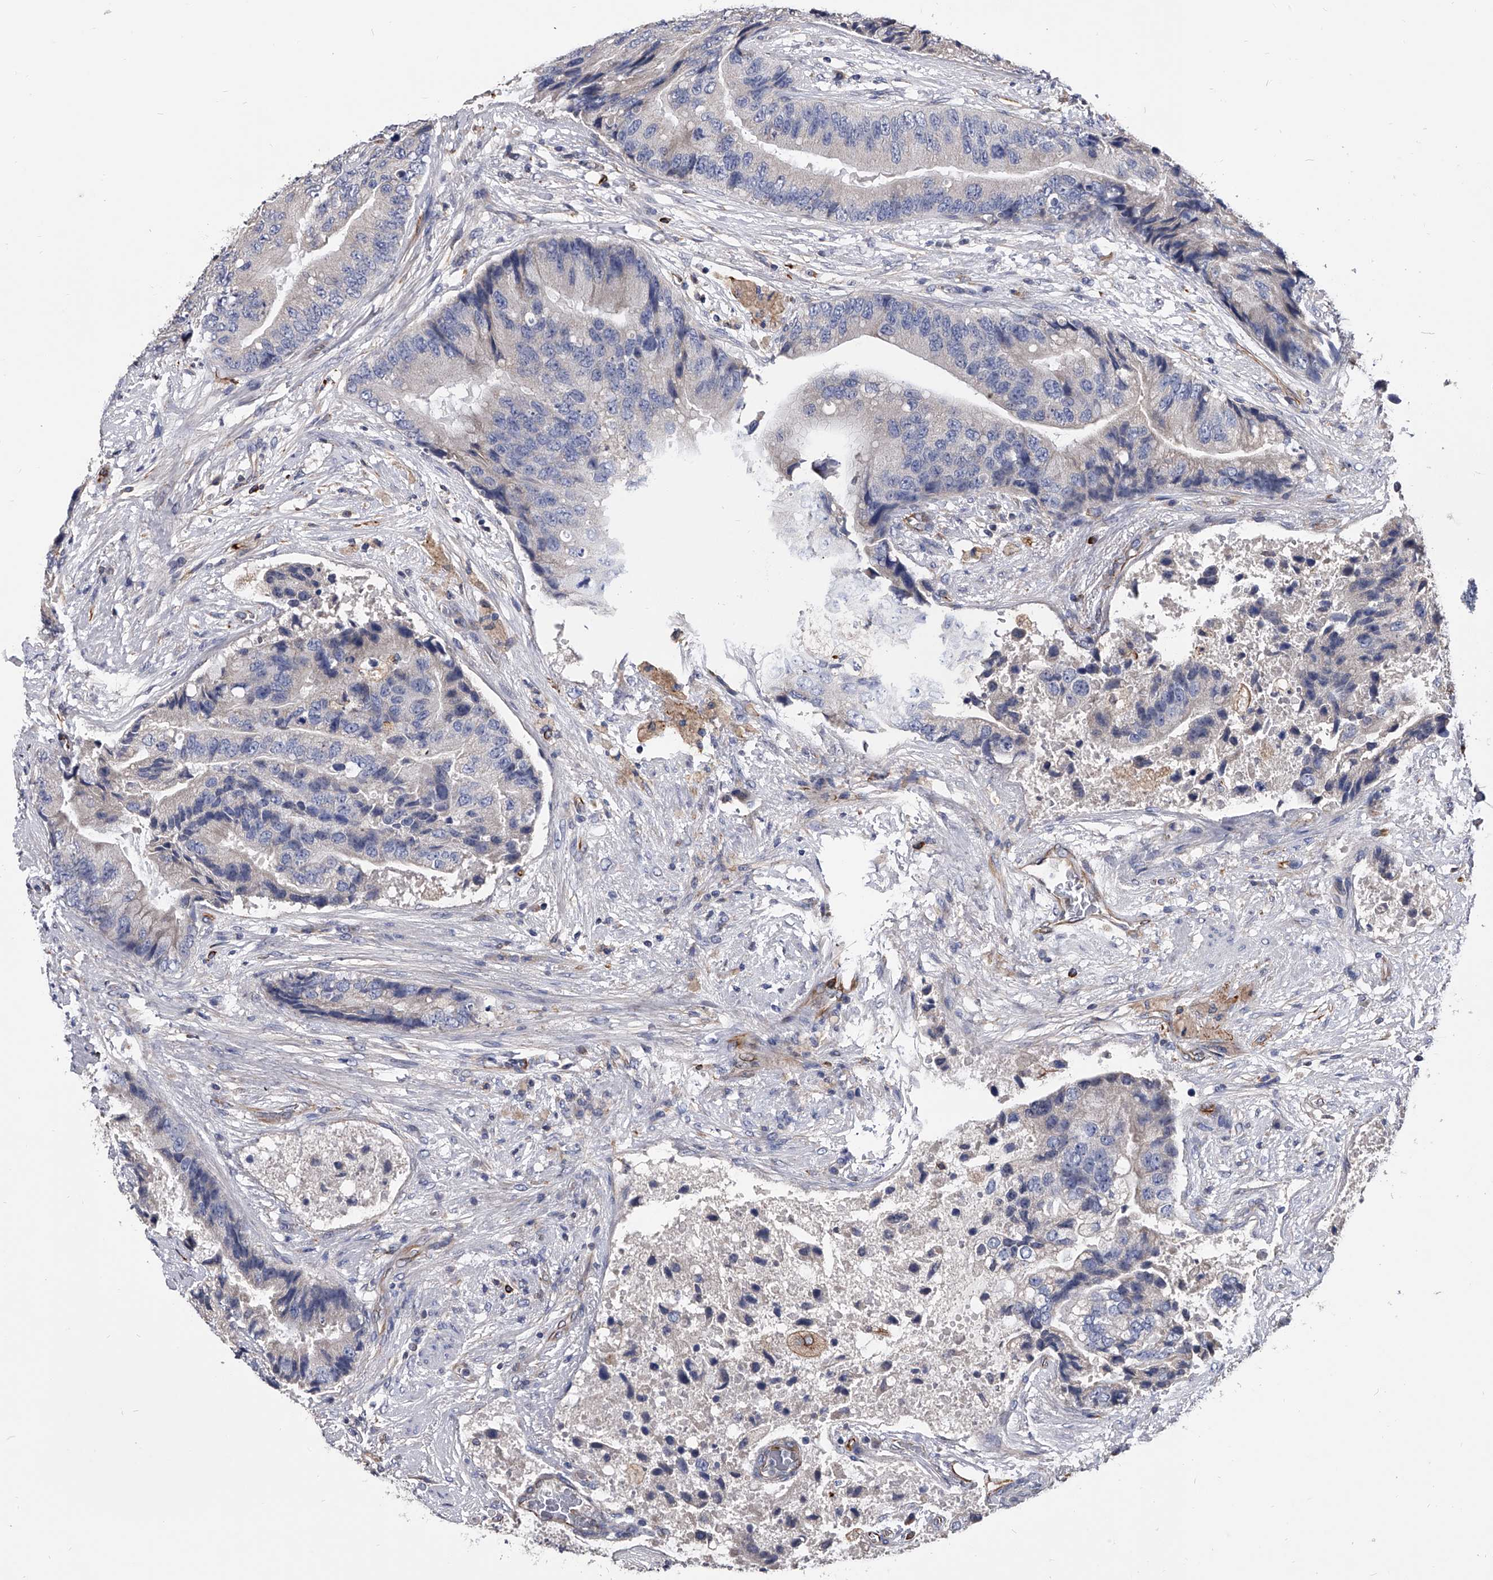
{"staining": {"intensity": "negative", "quantity": "none", "location": "none"}, "tissue": "prostate cancer", "cell_type": "Tumor cells", "image_type": "cancer", "snomed": [{"axis": "morphology", "description": "Adenocarcinoma, High grade"}, {"axis": "topography", "description": "Prostate"}], "caption": "An immunohistochemistry (IHC) photomicrograph of prostate high-grade adenocarcinoma is shown. There is no staining in tumor cells of prostate high-grade adenocarcinoma. (DAB (3,3'-diaminobenzidine) immunohistochemistry visualized using brightfield microscopy, high magnification).", "gene": "EFCAB7", "patient": {"sex": "male", "age": 70}}